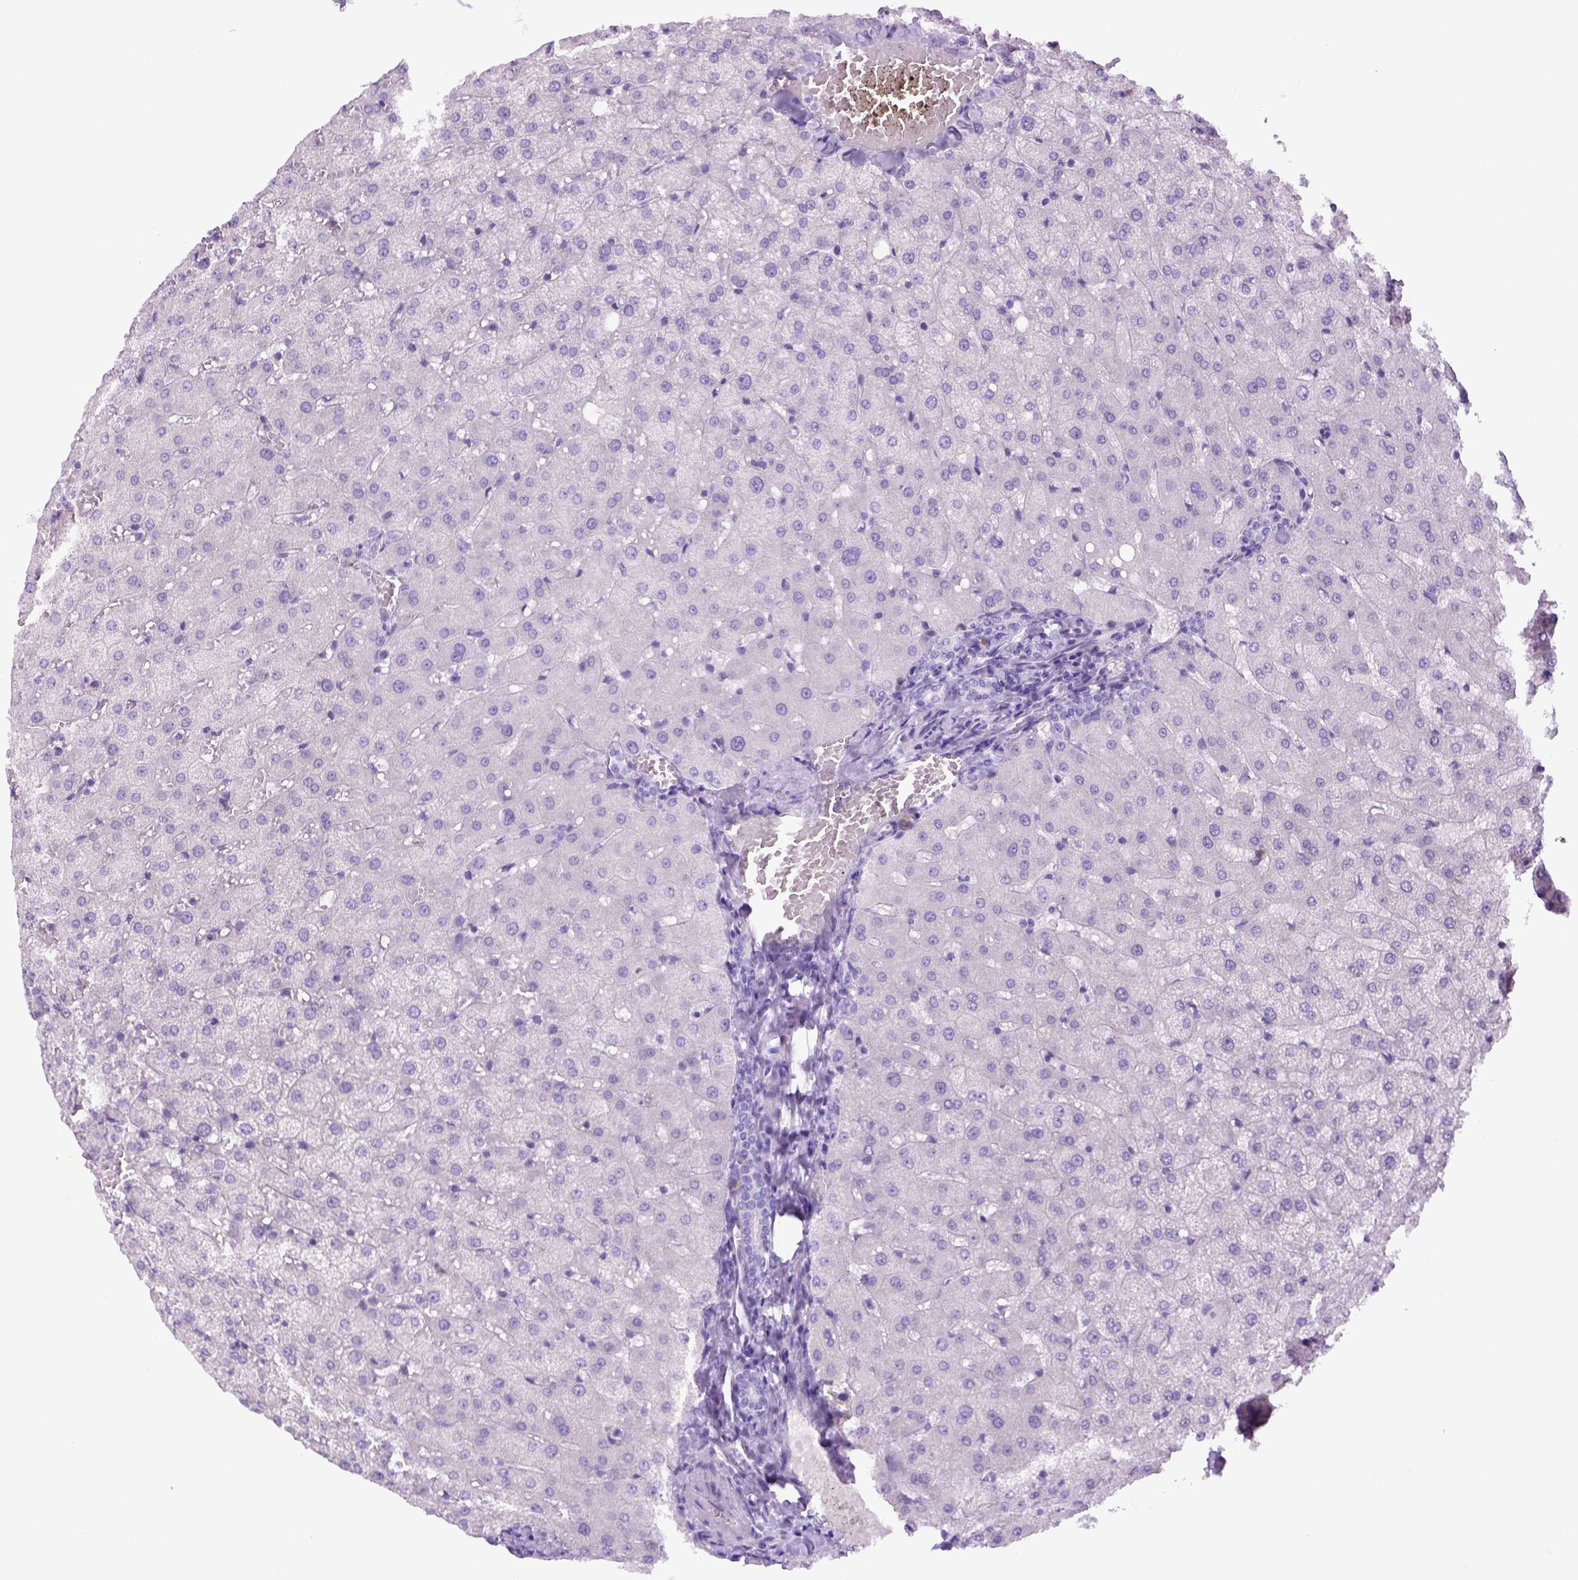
{"staining": {"intensity": "negative", "quantity": "none", "location": "none"}, "tissue": "liver", "cell_type": "Cholangiocytes", "image_type": "normal", "snomed": [{"axis": "morphology", "description": "Normal tissue, NOS"}, {"axis": "topography", "description": "Liver"}], "caption": "This is an IHC image of benign human liver. There is no expression in cholangiocytes.", "gene": "DNAH11", "patient": {"sex": "female", "age": 50}}